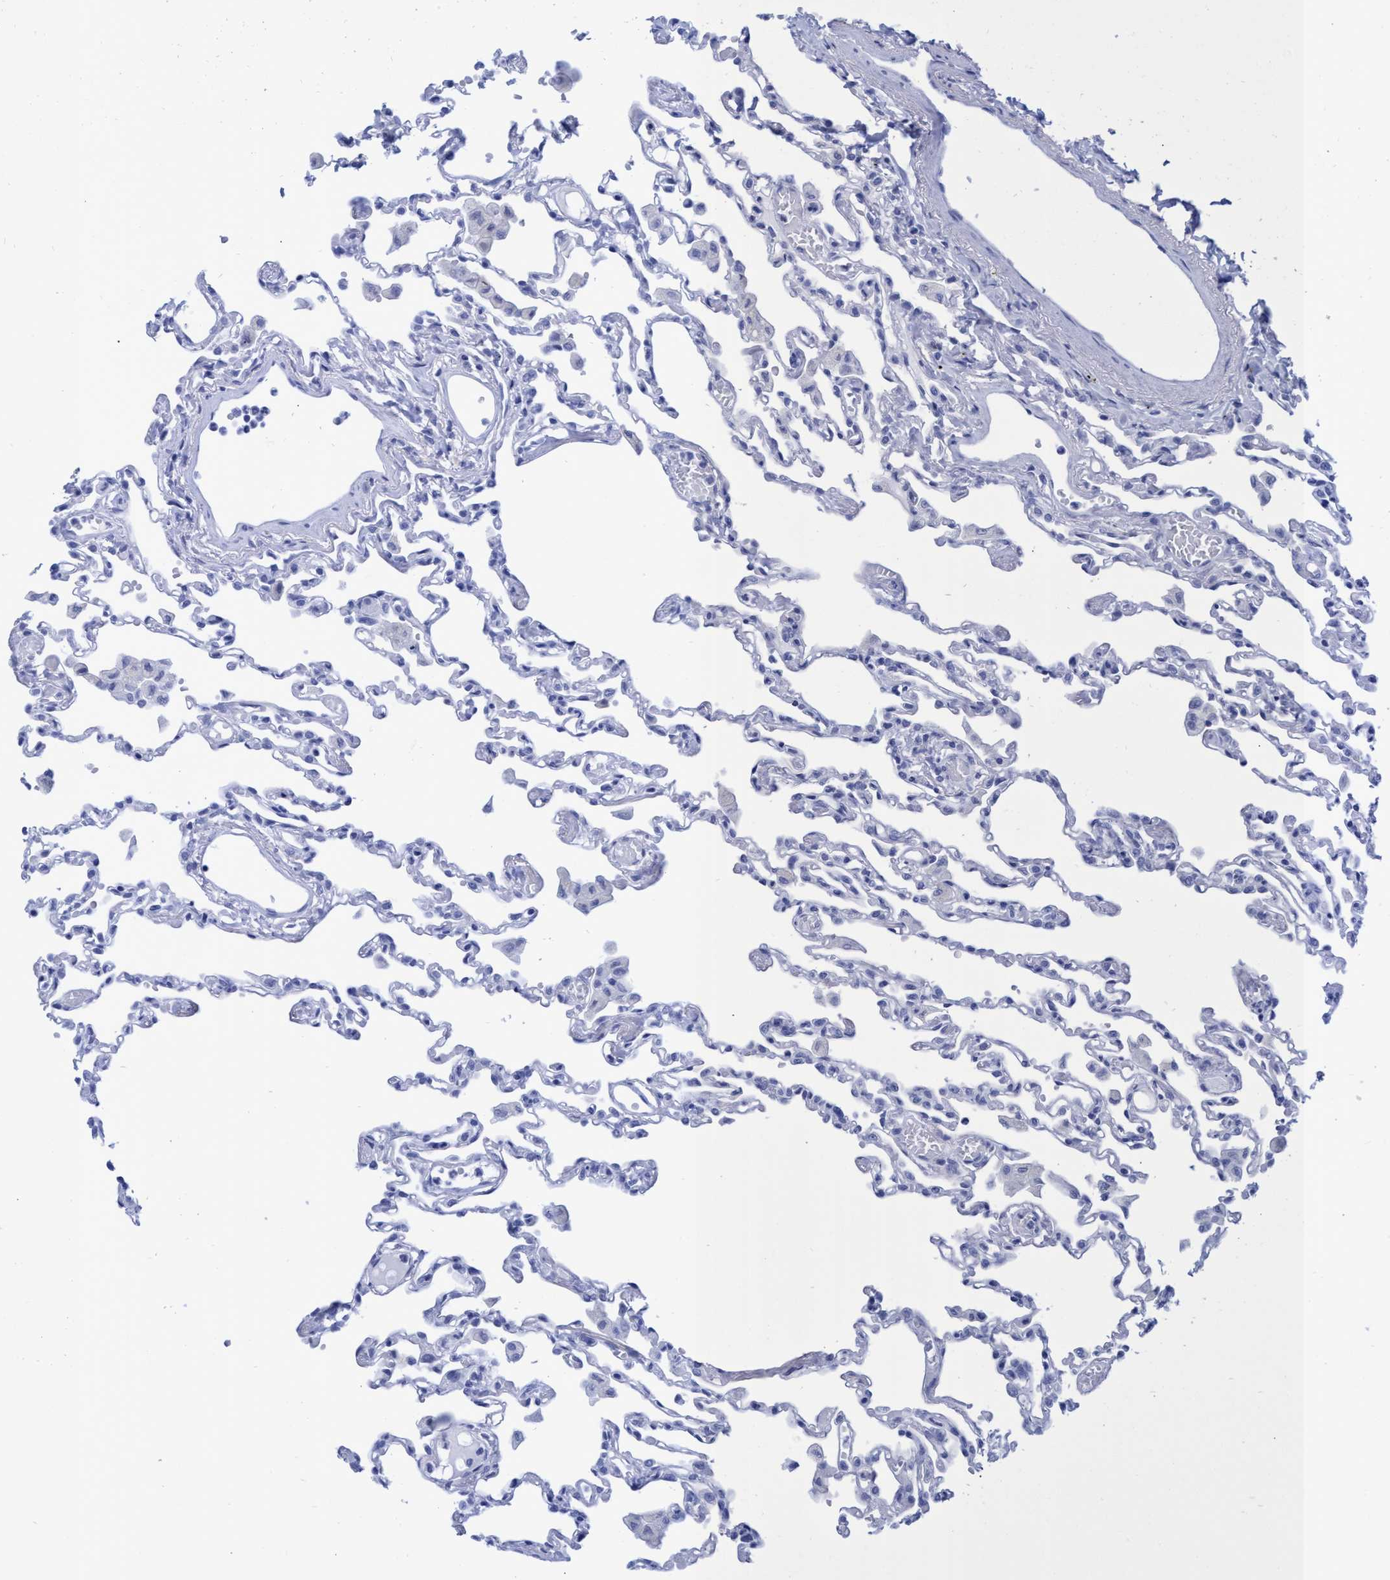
{"staining": {"intensity": "negative", "quantity": "none", "location": "none"}, "tissue": "lung", "cell_type": "Alveolar cells", "image_type": "normal", "snomed": [{"axis": "morphology", "description": "Normal tissue, NOS"}, {"axis": "topography", "description": "Bronchus"}, {"axis": "topography", "description": "Lung"}], "caption": "There is no significant expression in alveolar cells of lung. (IHC, brightfield microscopy, high magnification).", "gene": "INSL6", "patient": {"sex": "female", "age": 49}}